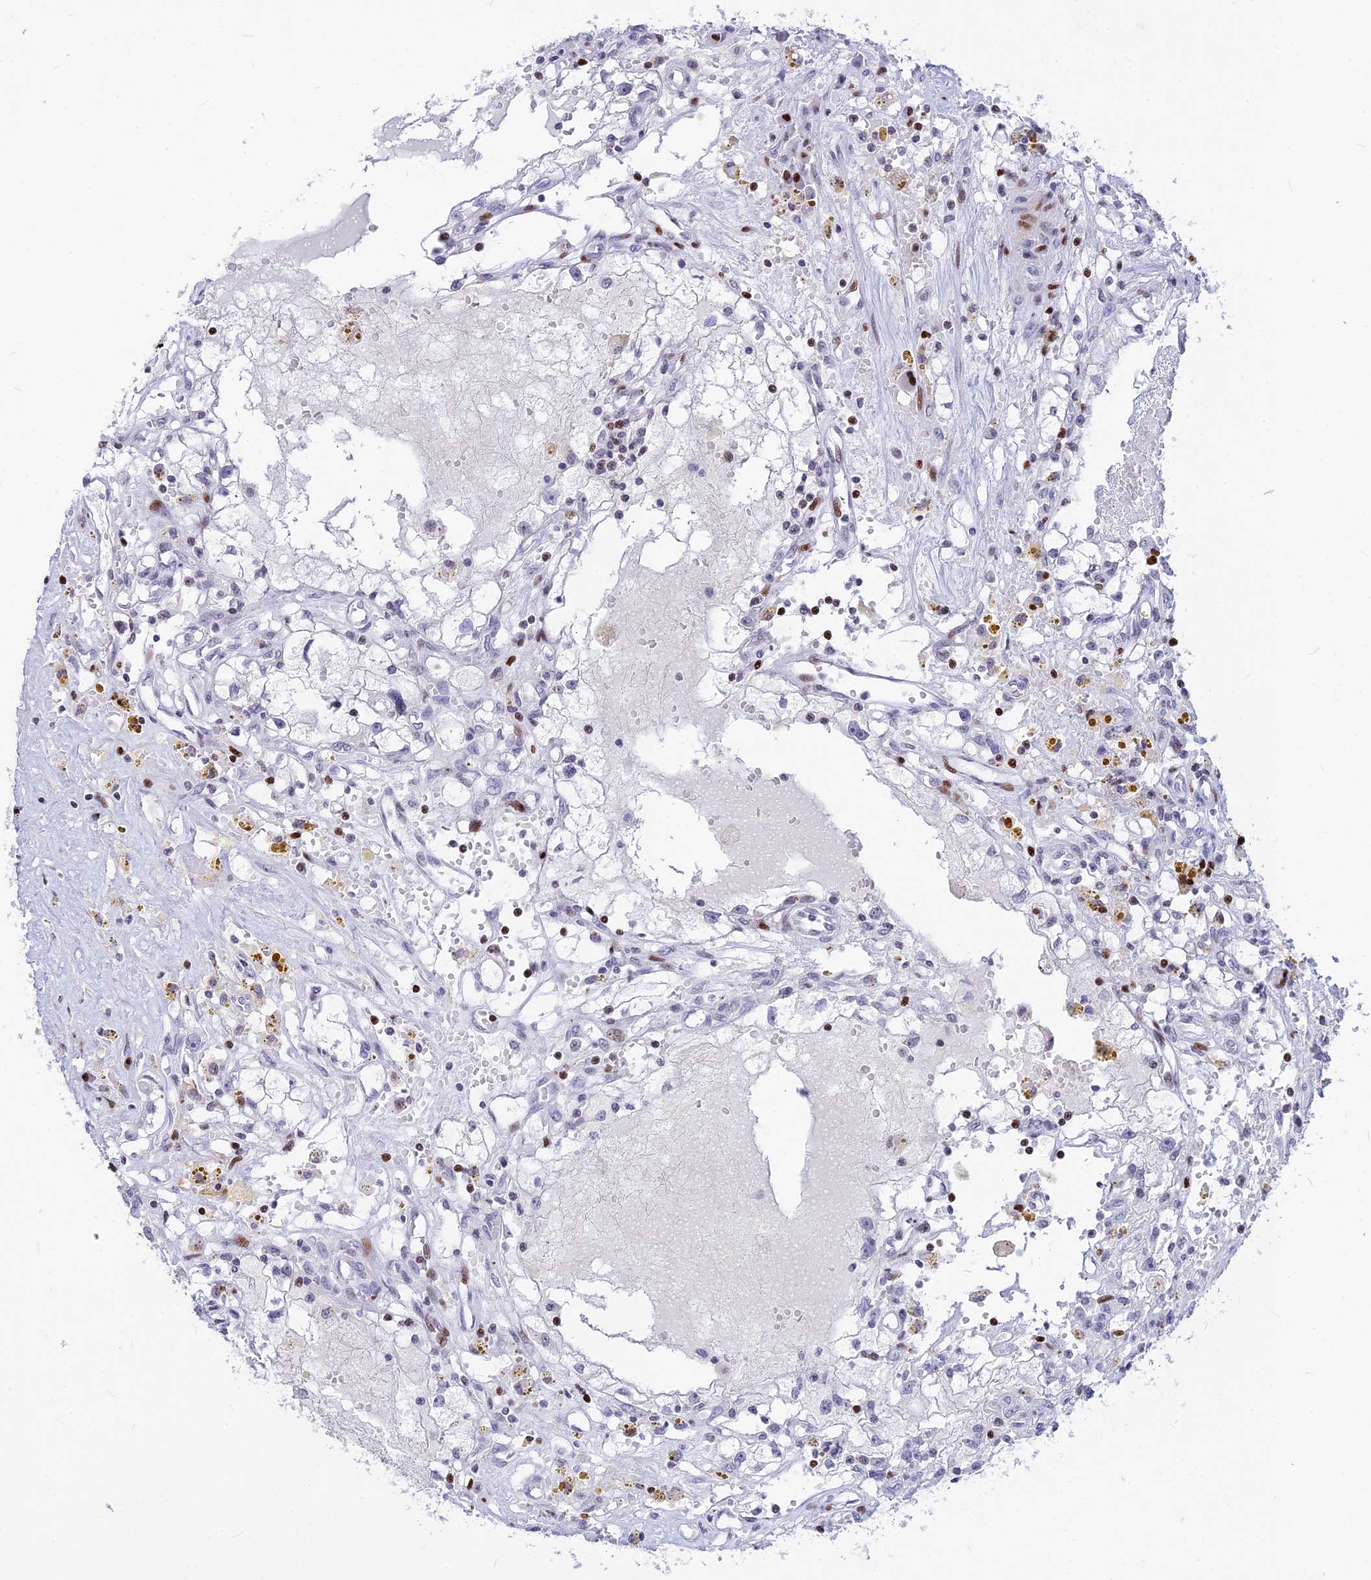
{"staining": {"intensity": "moderate", "quantity": "<25%", "location": "nuclear"}, "tissue": "renal cancer", "cell_type": "Tumor cells", "image_type": "cancer", "snomed": [{"axis": "morphology", "description": "Adenocarcinoma, NOS"}, {"axis": "topography", "description": "Kidney"}], "caption": "Tumor cells demonstrate low levels of moderate nuclear staining in approximately <25% of cells in renal adenocarcinoma. Immunohistochemistry stains the protein of interest in brown and the nuclei are stained blue.", "gene": "PRPS1", "patient": {"sex": "male", "age": 56}}